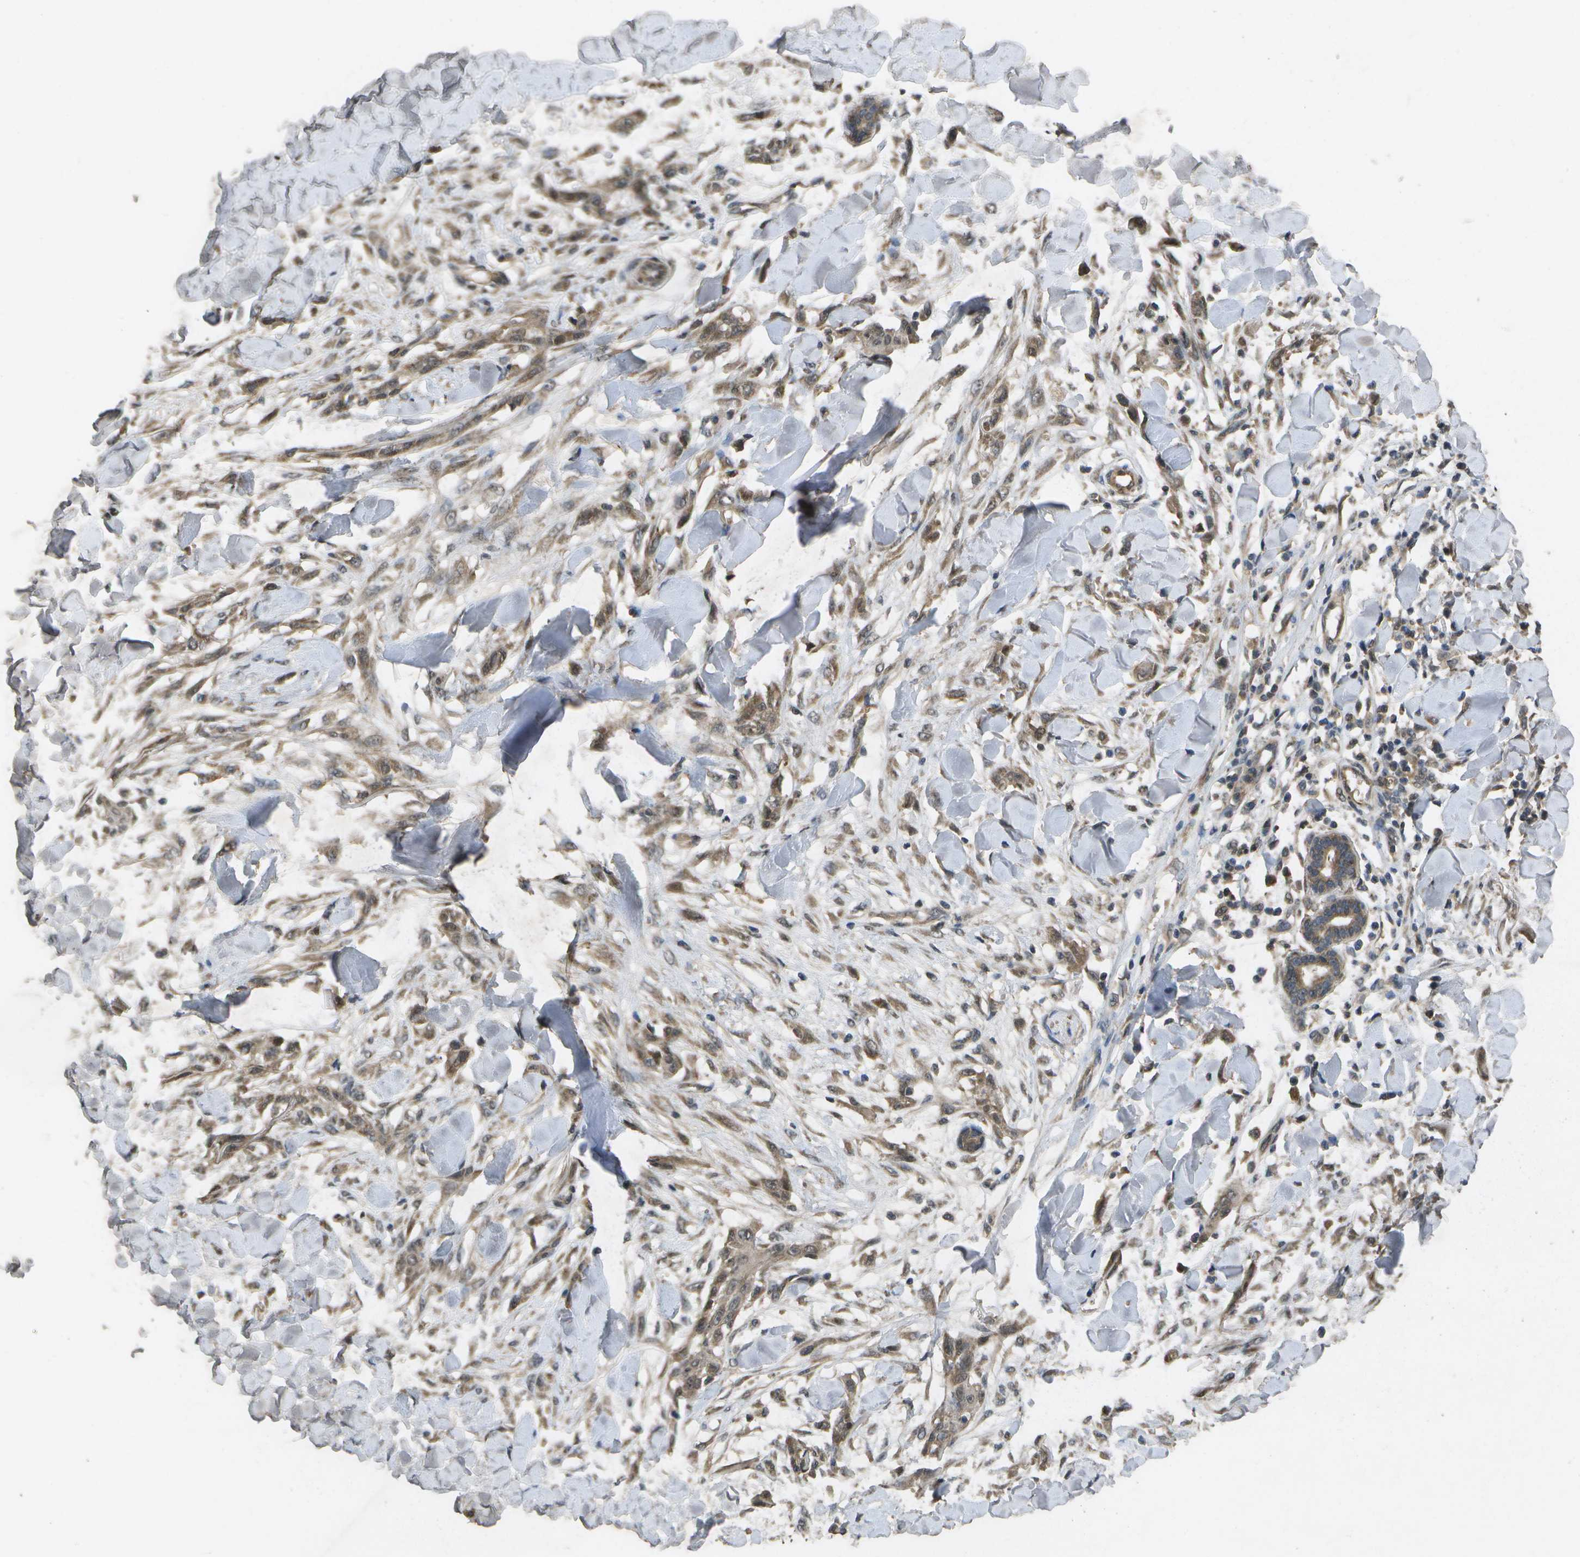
{"staining": {"intensity": "moderate", "quantity": ">75%", "location": "cytoplasmic/membranous"}, "tissue": "skin cancer", "cell_type": "Tumor cells", "image_type": "cancer", "snomed": [{"axis": "morphology", "description": "Normal tissue, NOS"}, {"axis": "morphology", "description": "Squamous cell carcinoma, NOS"}, {"axis": "topography", "description": "Skin"}], "caption": "High-magnification brightfield microscopy of skin squamous cell carcinoma stained with DAB (3,3'-diaminobenzidine) (brown) and counterstained with hematoxylin (blue). tumor cells exhibit moderate cytoplasmic/membranous positivity is identified in about>75% of cells.", "gene": "ALAS1", "patient": {"sex": "female", "age": 59}}